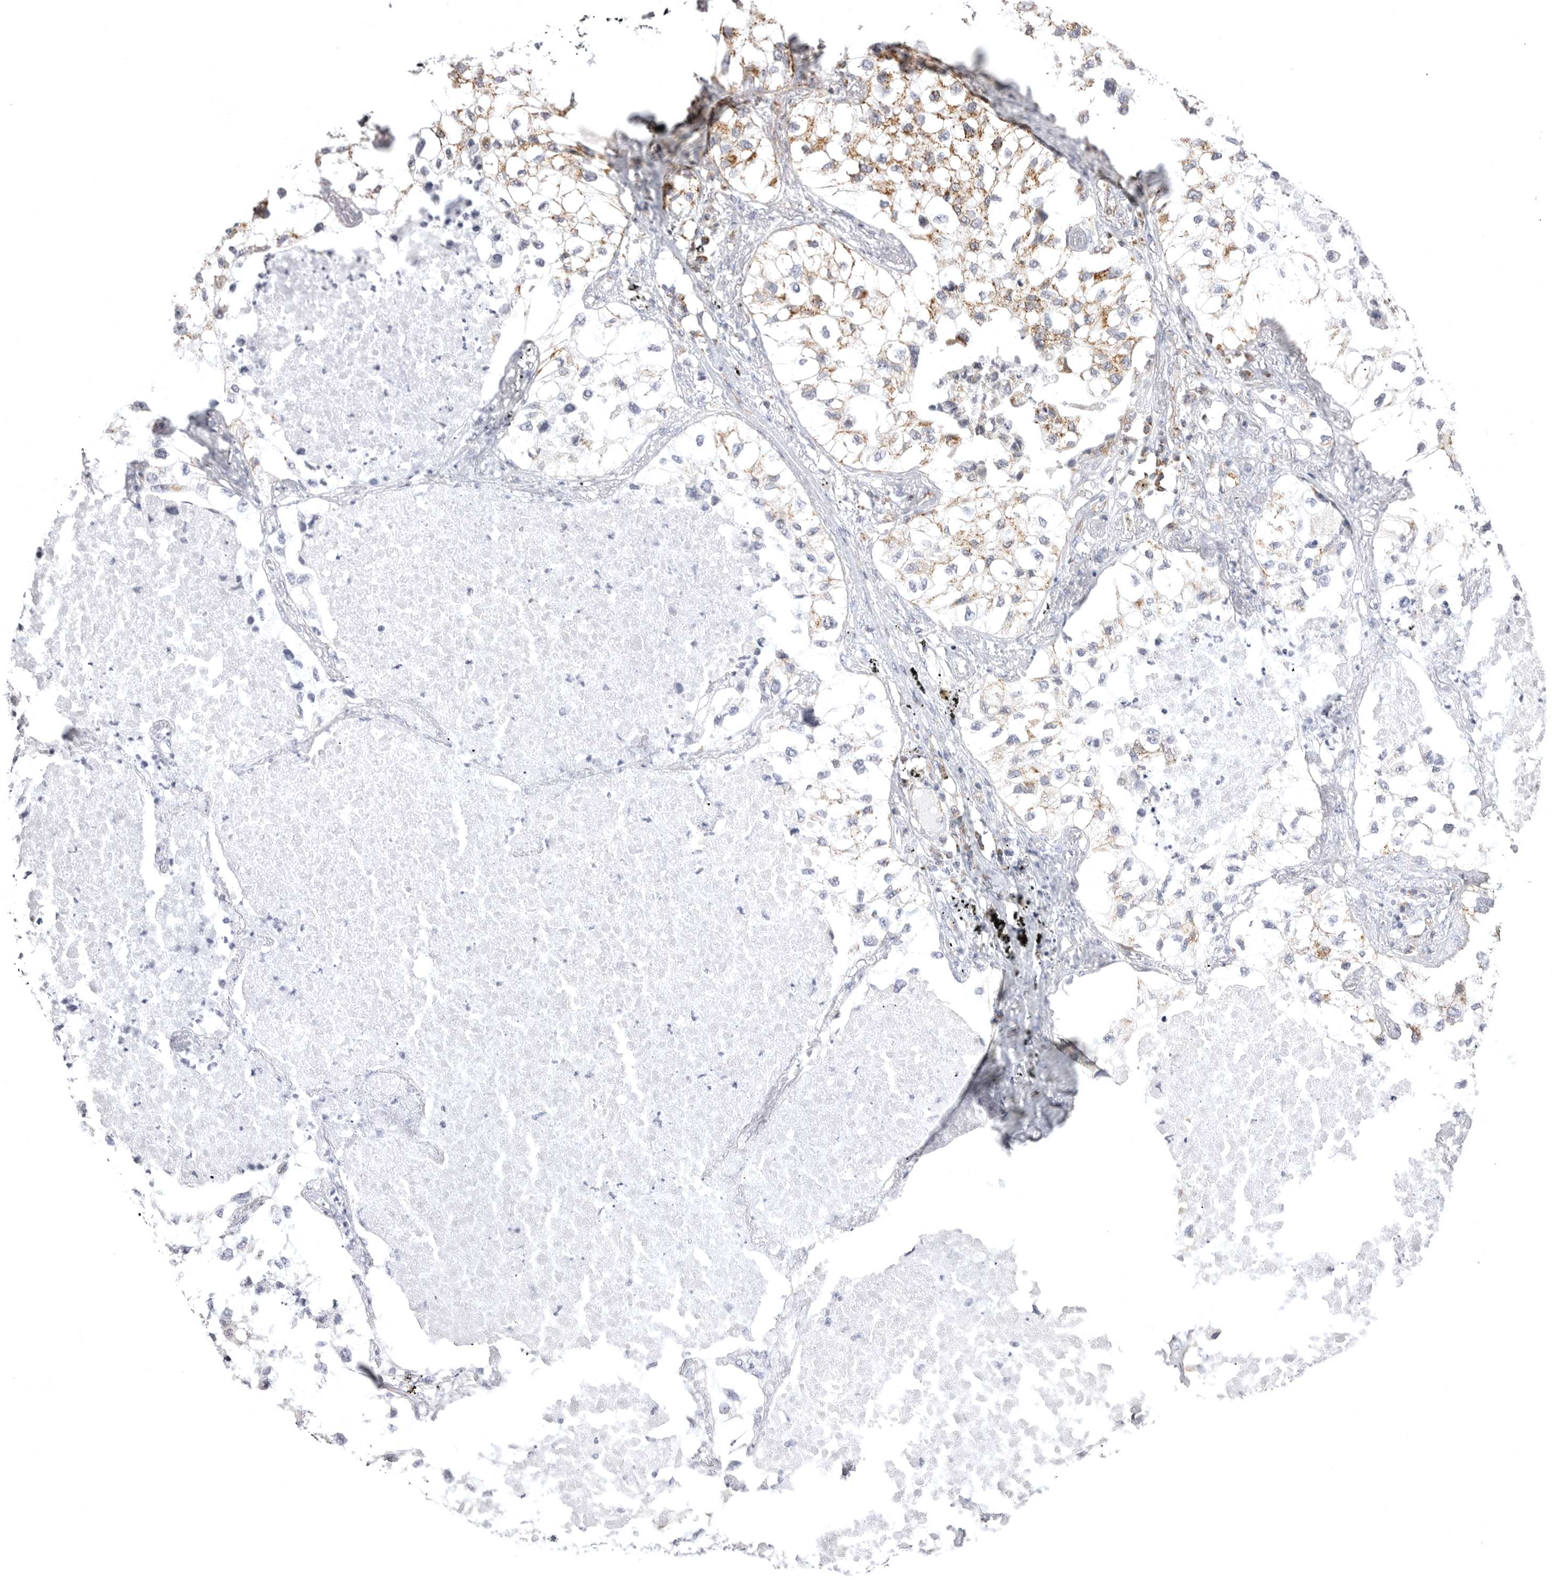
{"staining": {"intensity": "moderate", "quantity": "<25%", "location": "cytoplasmic/membranous"}, "tissue": "lung cancer", "cell_type": "Tumor cells", "image_type": "cancer", "snomed": [{"axis": "morphology", "description": "Adenocarcinoma, NOS"}, {"axis": "topography", "description": "Lung"}], "caption": "Immunohistochemical staining of human adenocarcinoma (lung) demonstrates low levels of moderate cytoplasmic/membranous protein staining in about <25% of tumor cells.", "gene": "TUFM", "patient": {"sex": "male", "age": 63}}